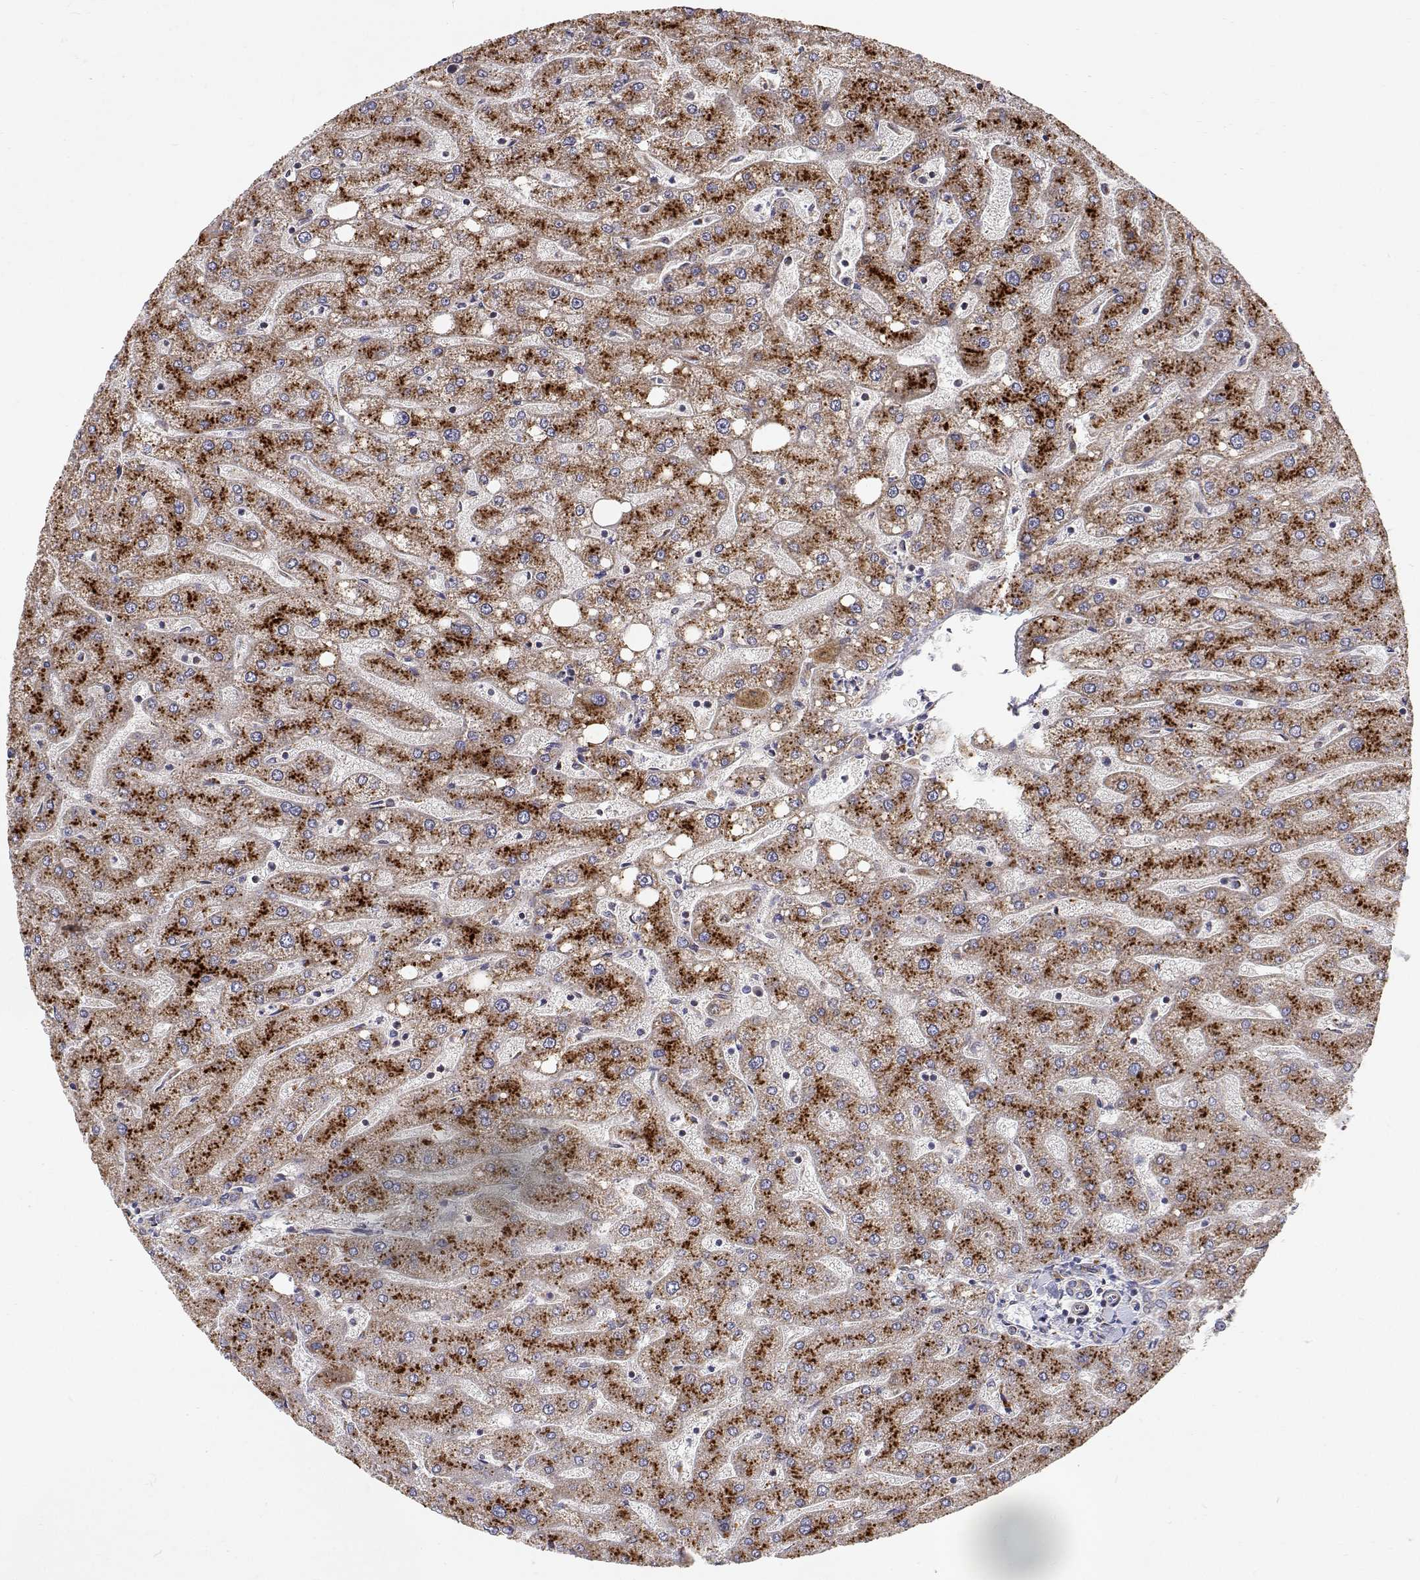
{"staining": {"intensity": "negative", "quantity": "none", "location": "none"}, "tissue": "liver", "cell_type": "Cholangiocytes", "image_type": "normal", "snomed": [{"axis": "morphology", "description": "Normal tissue, NOS"}, {"axis": "topography", "description": "Liver"}], "caption": "A histopathology image of human liver is negative for staining in cholangiocytes. (DAB immunohistochemistry (IHC) visualized using brightfield microscopy, high magnification).", "gene": "SPICE1", "patient": {"sex": "male", "age": 67}}